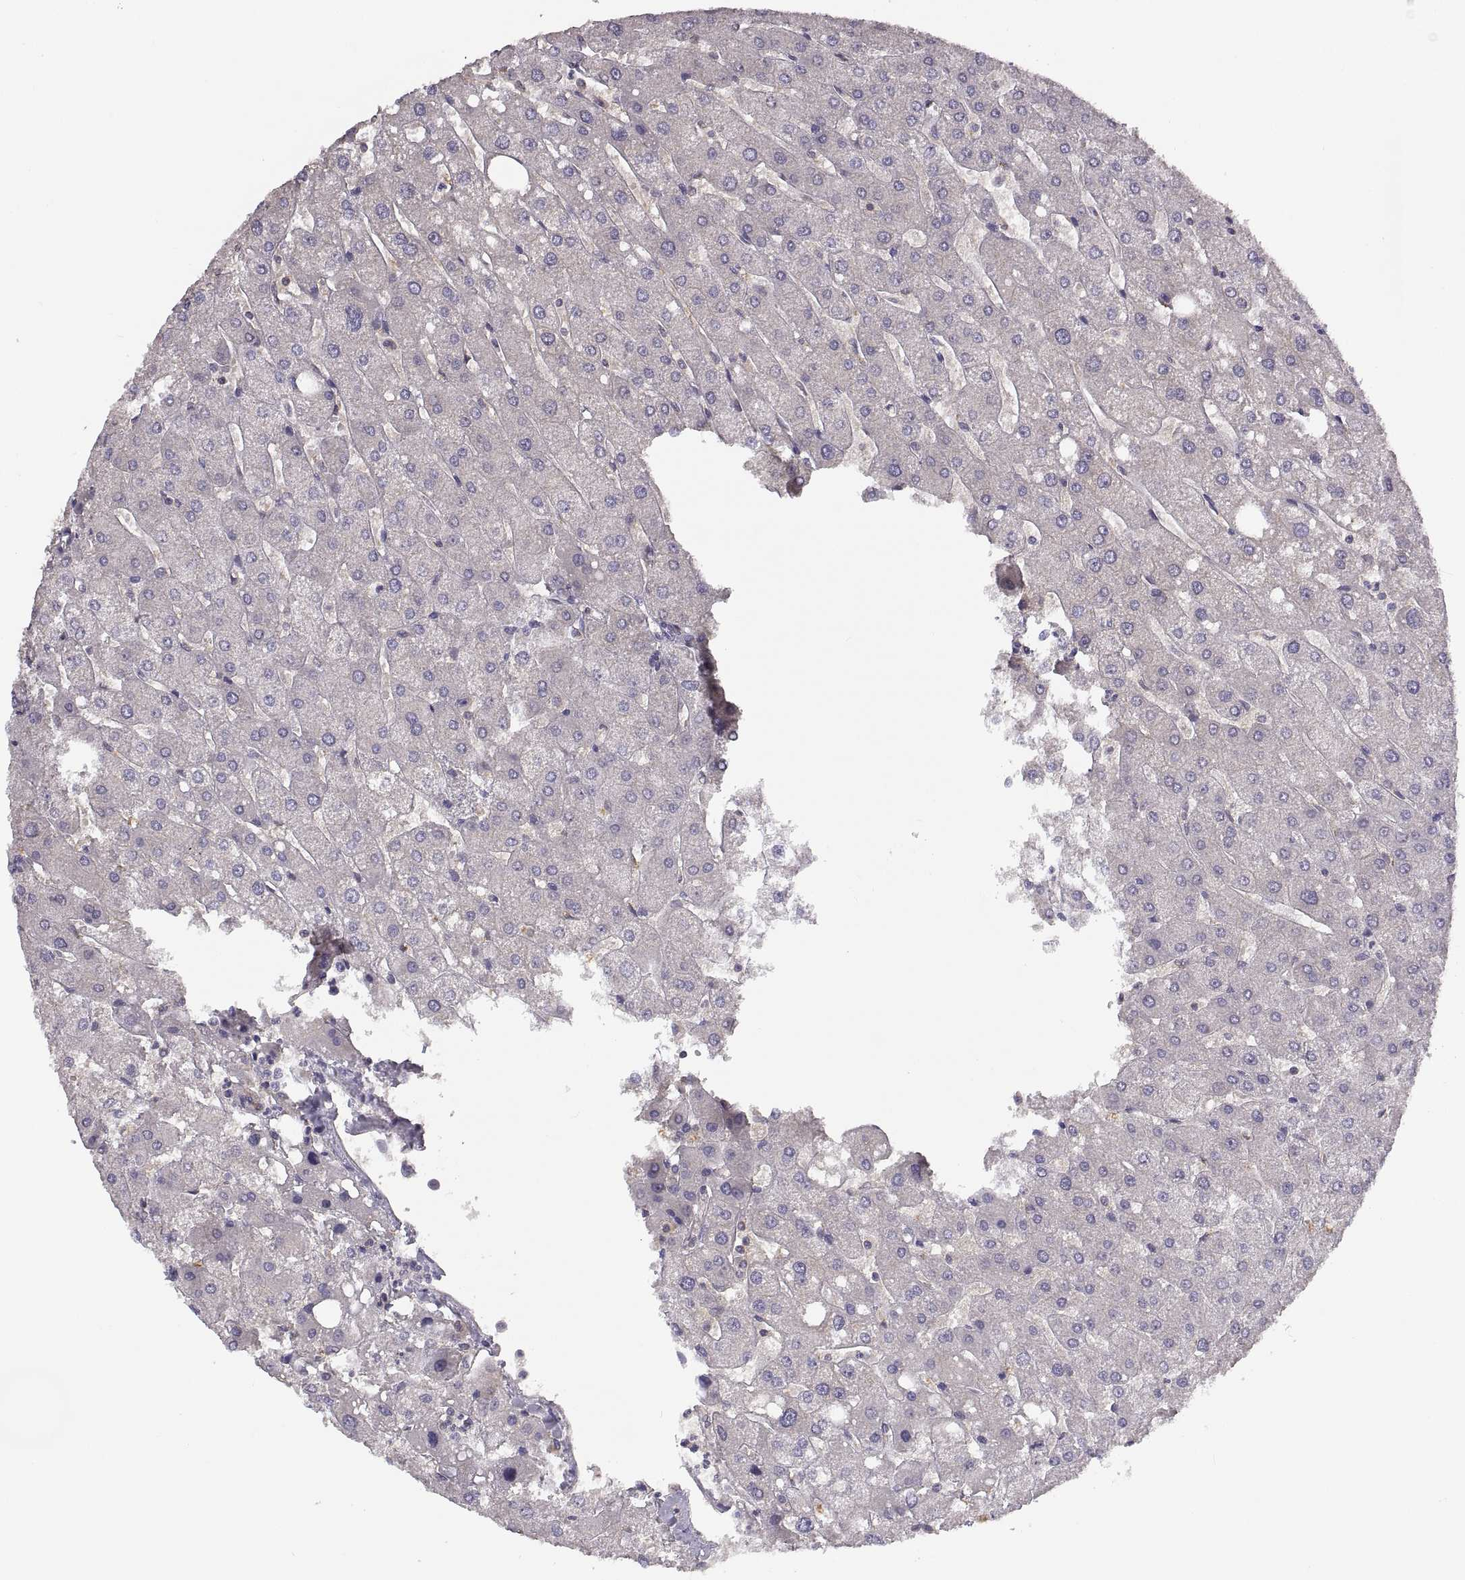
{"staining": {"intensity": "negative", "quantity": "none", "location": "none"}, "tissue": "liver", "cell_type": "Cholangiocytes", "image_type": "normal", "snomed": [{"axis": "morphology", "description": "Normal tissue, NOS"}, {"axis": "topography", "description": "Liver"}], "caption": "High power microscopy micrograph of an immunohistochemistry (IHC) photomicrograph of benign liver, revealing no significant positivity in cholangiocytes.", "gene": "NMNAT2", "patient": {"sex": "male", "age": 67}}